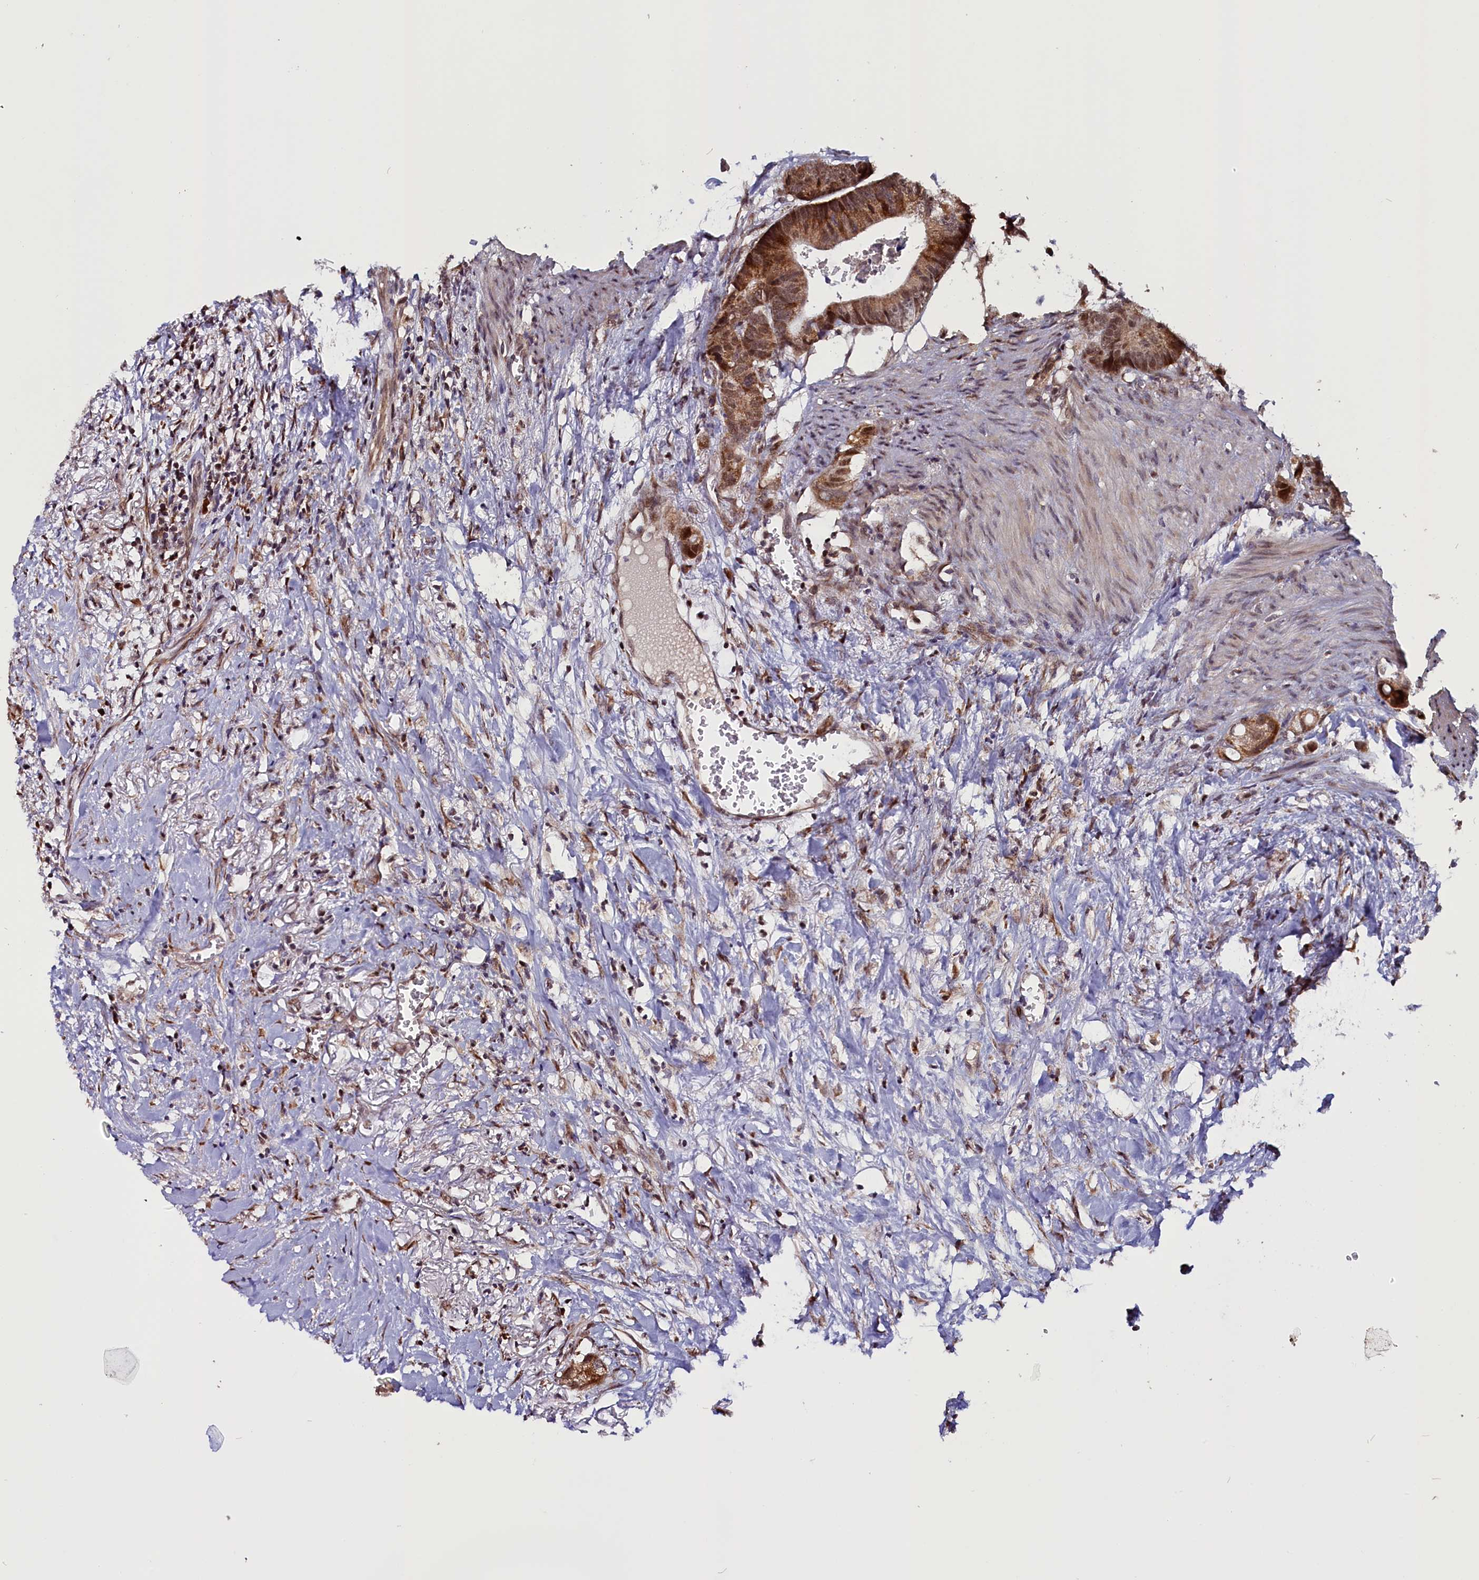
{"staining": {"intensity": "moderate", "quantity": ">75%", "location": "cytoplasmic/membranous,nuclear"}, "tissue": "colorectal cancer", "cell_type": "Tumor cells", "image_type": "cancer", "snomed": [{"axis": "morphology", "description": "Adenocarcinoma, NOS"}, {"axis": "topography", "description": "Colon"}], "caption": "Colorectal adenocarcinoma stained with DAB immunohistochemistry shows medium levels of moderate cytoplasmic/membranous and nuclear staining in approximately >75% of tumor cells.", "gene": "RPUSD2", "patient": {"sex": "female", "age": 57}}